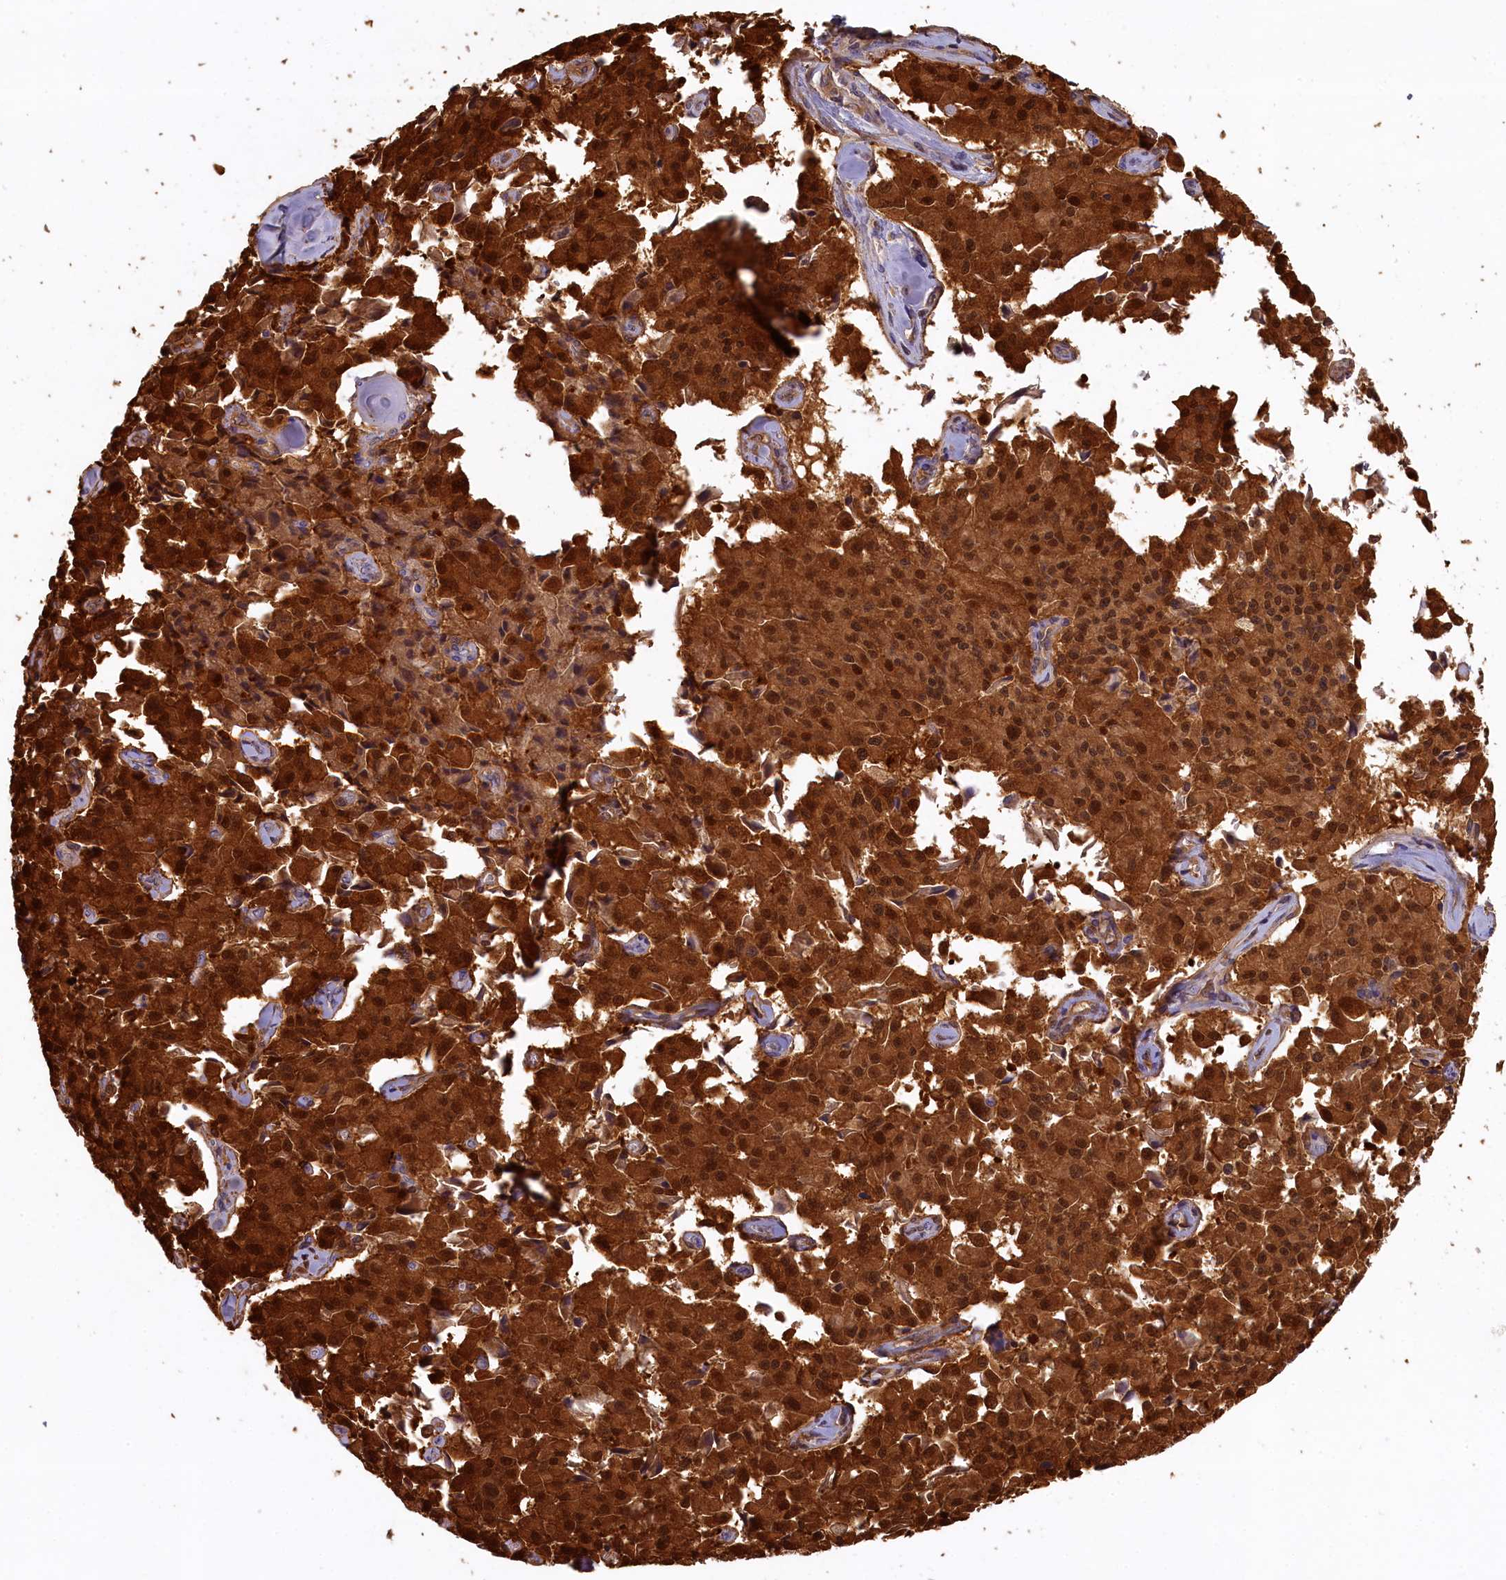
{"staining": {"intensity": "strong", "quantity": ">75%", "location": "cytoplasmic/membranous,nuclear"}, "tissue": "pancreatic cancer", "cell_type": "Tumor cells", "image_type": "cancer", "snomed": [{"axis": "morphology", "description": "Adenocarcinoma, NOS"}, {"axis": "topography", "description": "Pancreas"}], "caption": "Pancreatic adenocarcinoma stained for a protein exhibits strong cytoplasmic/membranous and nuclear positivity in tumor cells. (Brightfield microscopy of DAB IHC at high magnification).", "gene": "UCHL3", "patient": {"sex": "male", "age": 65}}